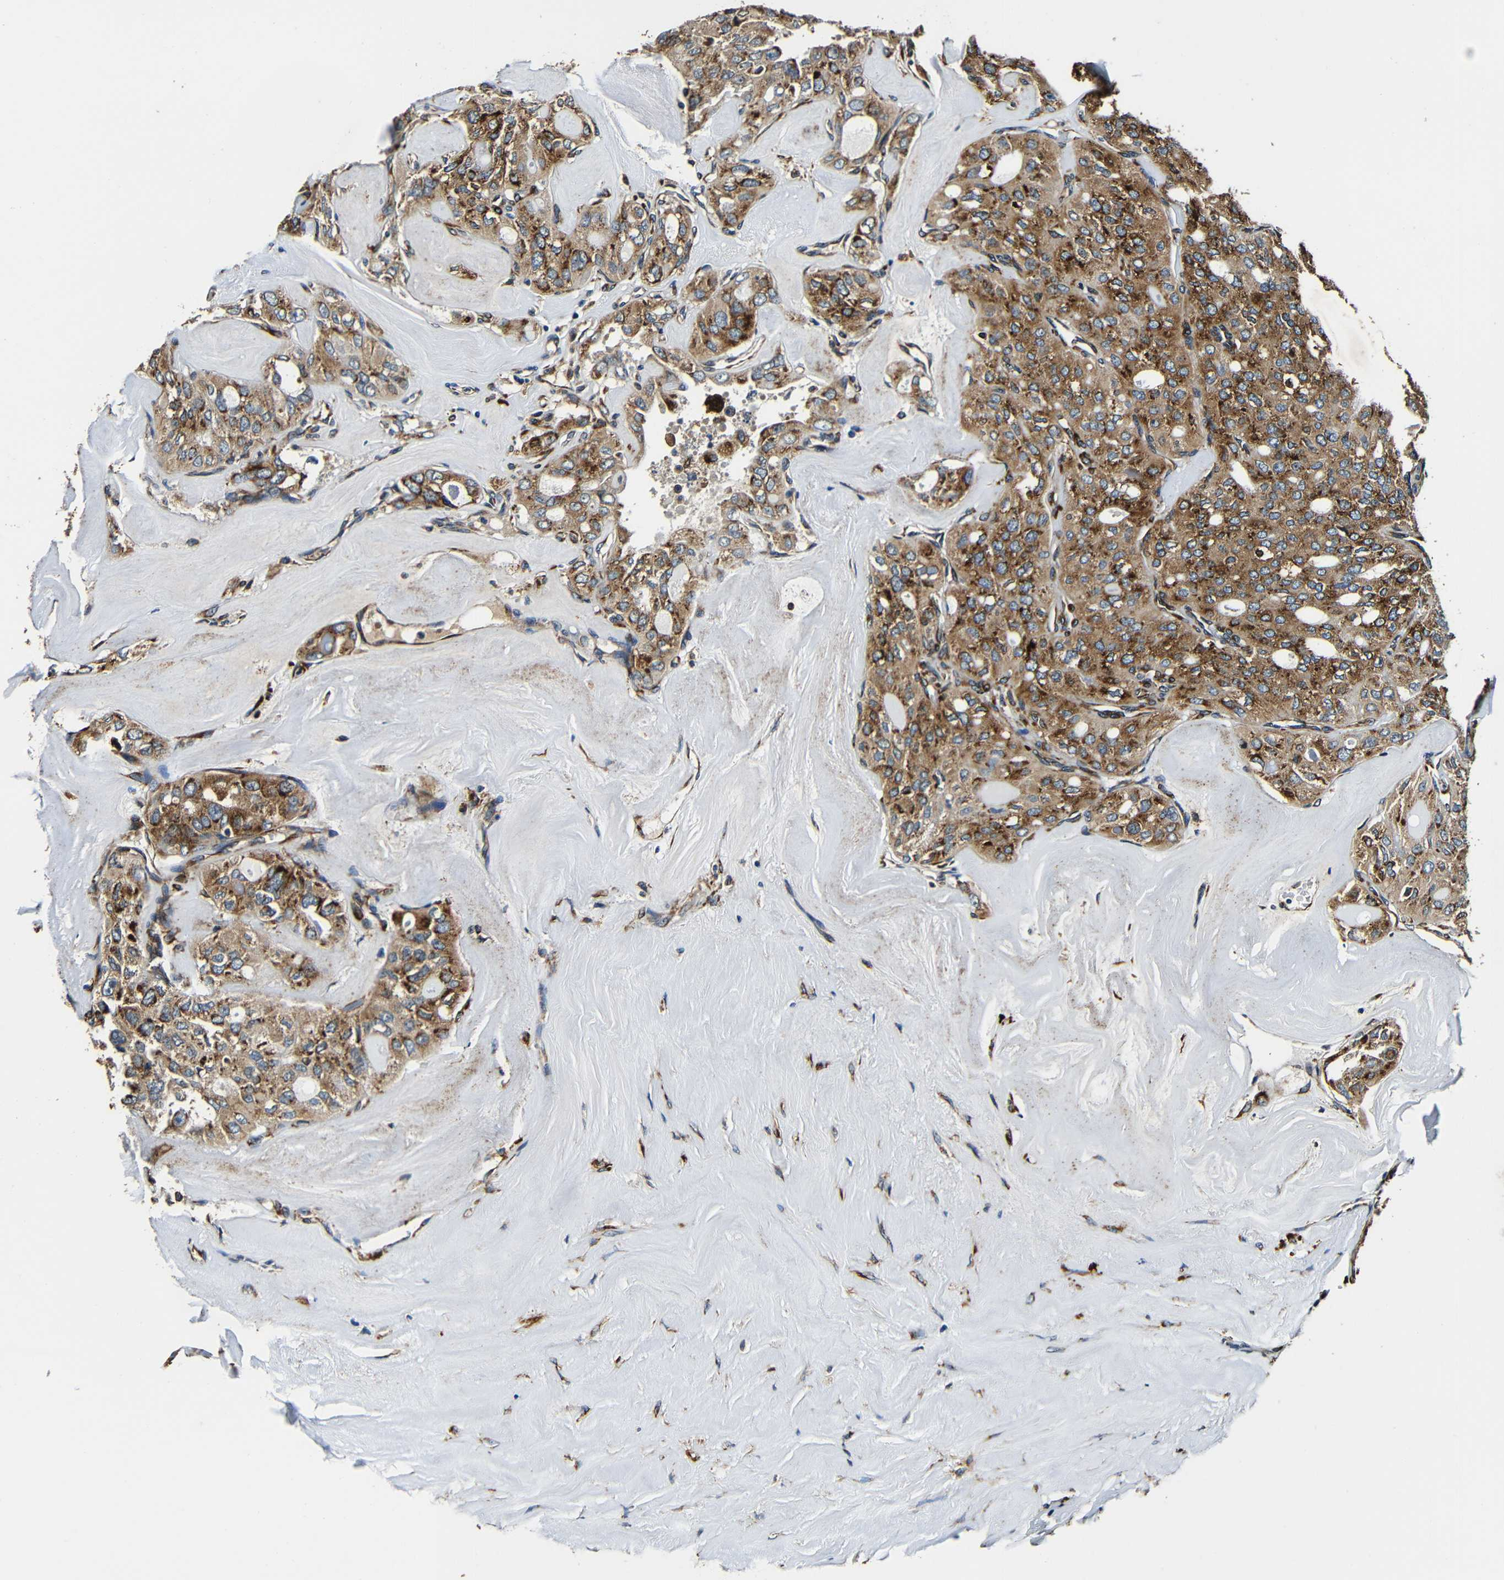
{"staining": {"intensity": "moderate", "quantity": ">75%", "location": "cytoplasmic/membranous"}, "tissue": "thyroid cancer", "cell_type": "Tumor cells", "image_type": "cancer", "snomed": [{"axis": "morphology", "description": "Follicular adenoma carcinoma, NOS"}, {"axis": "topography", "description": "Thyroid gland"}], "caption": "The image reveals immunohistochemical staining of thyroid cancer. There is moderate cytoplasmic/membranous expression is present in approximately >75% of tumor cells.", "gene": "RRBP1", "patient": {"sex": "male", "age": 75}}